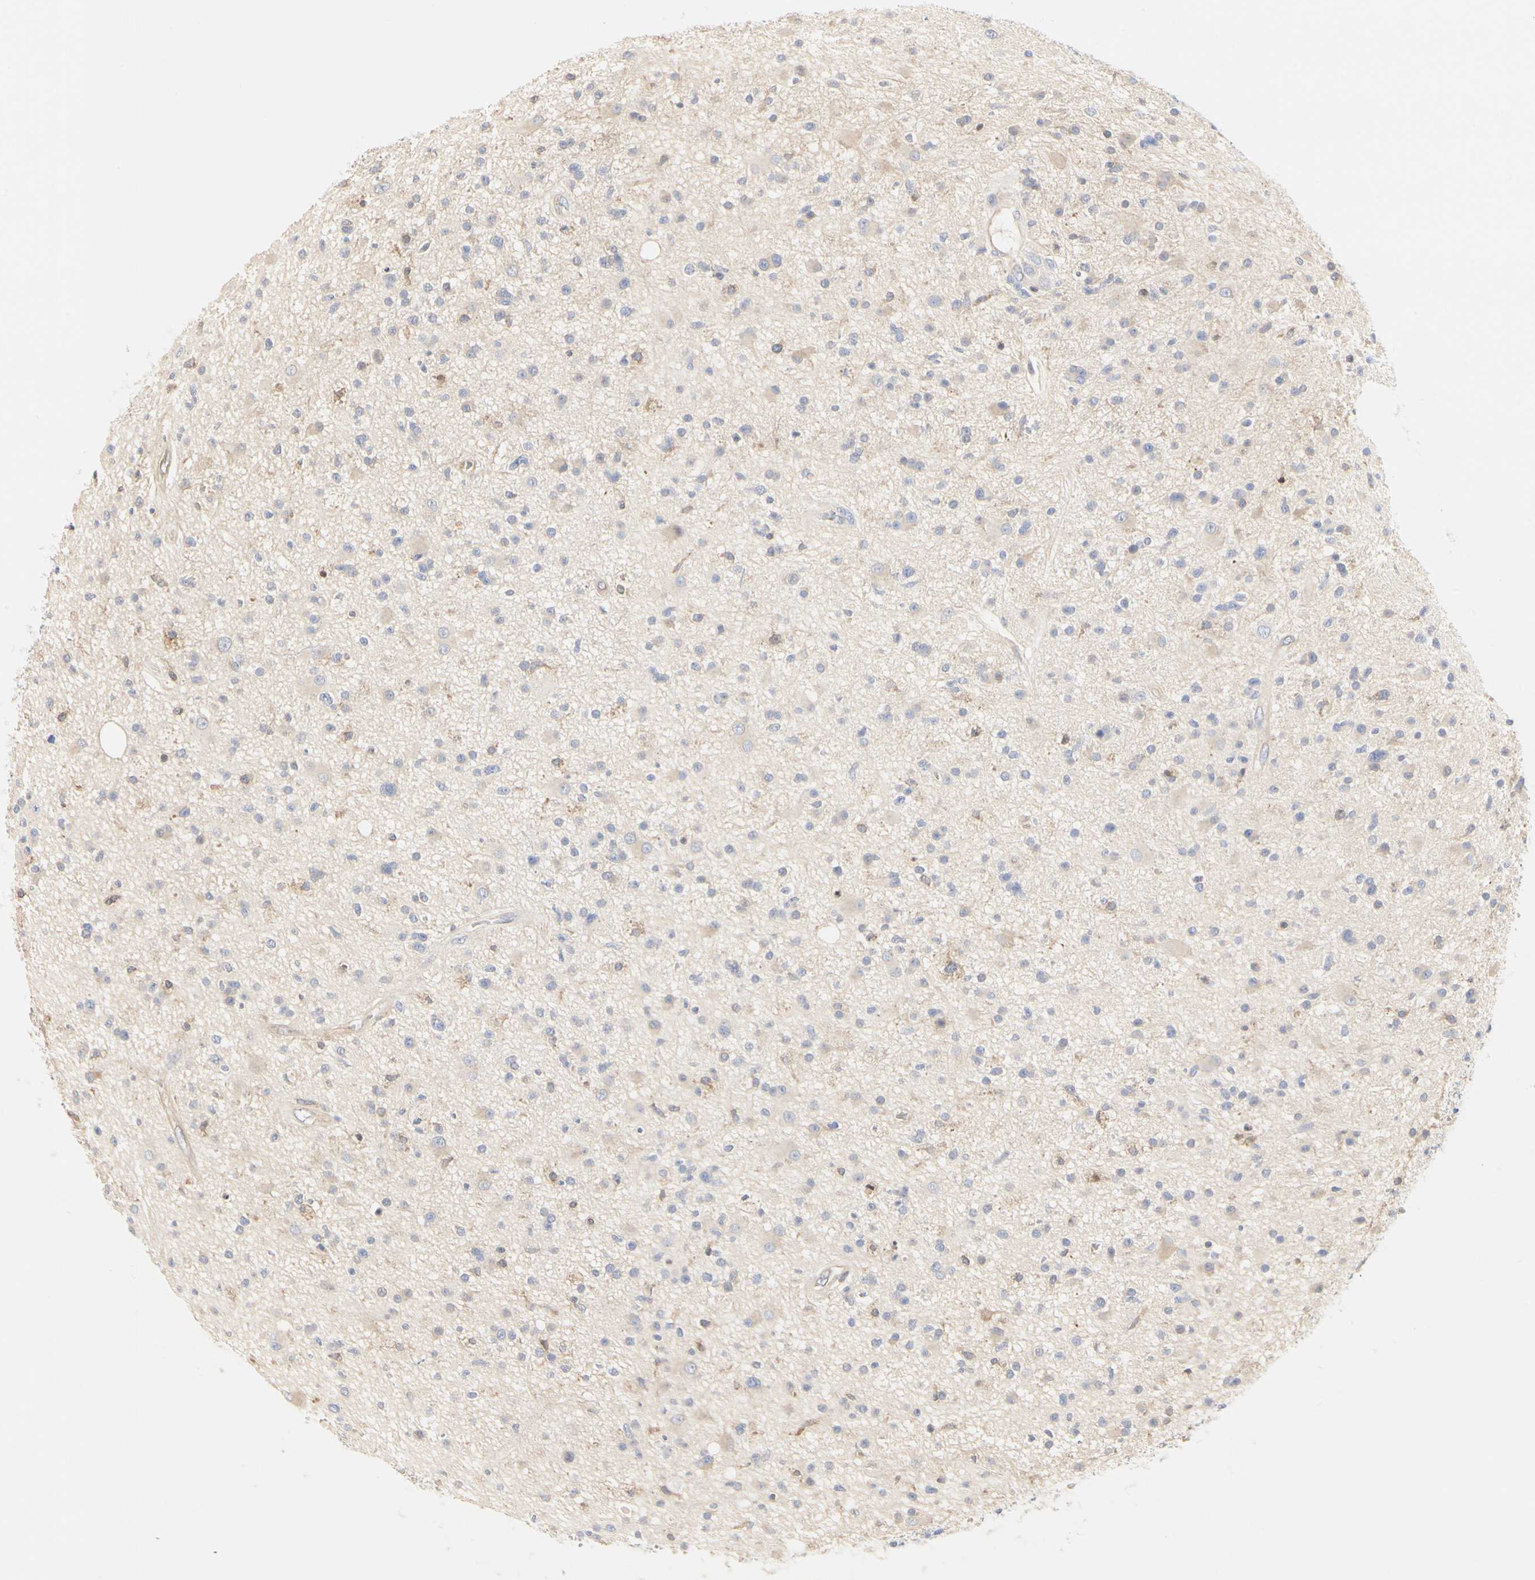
{"staining": {"intensity": "weak", "quantity": "25%-75%", "location": "cytoplasmic/membranous"}, "tissue": "glioma", "cell_type": "Tumor cells", "image_type": "cancer", "snomed": [{"axis": "morphology", "description": "Glioma, malignant, High grade"}, {"axis": "topography", "description": "Brain"}], "caption": "High-grade glioma (malignant) stained for a protein (brown) displays weak cytoplasmic/membranous positive staining in approximately 25%-75% of tumor cells.", "gene": "C3orf52", "patient": {"sex": "male", "age": 33}}